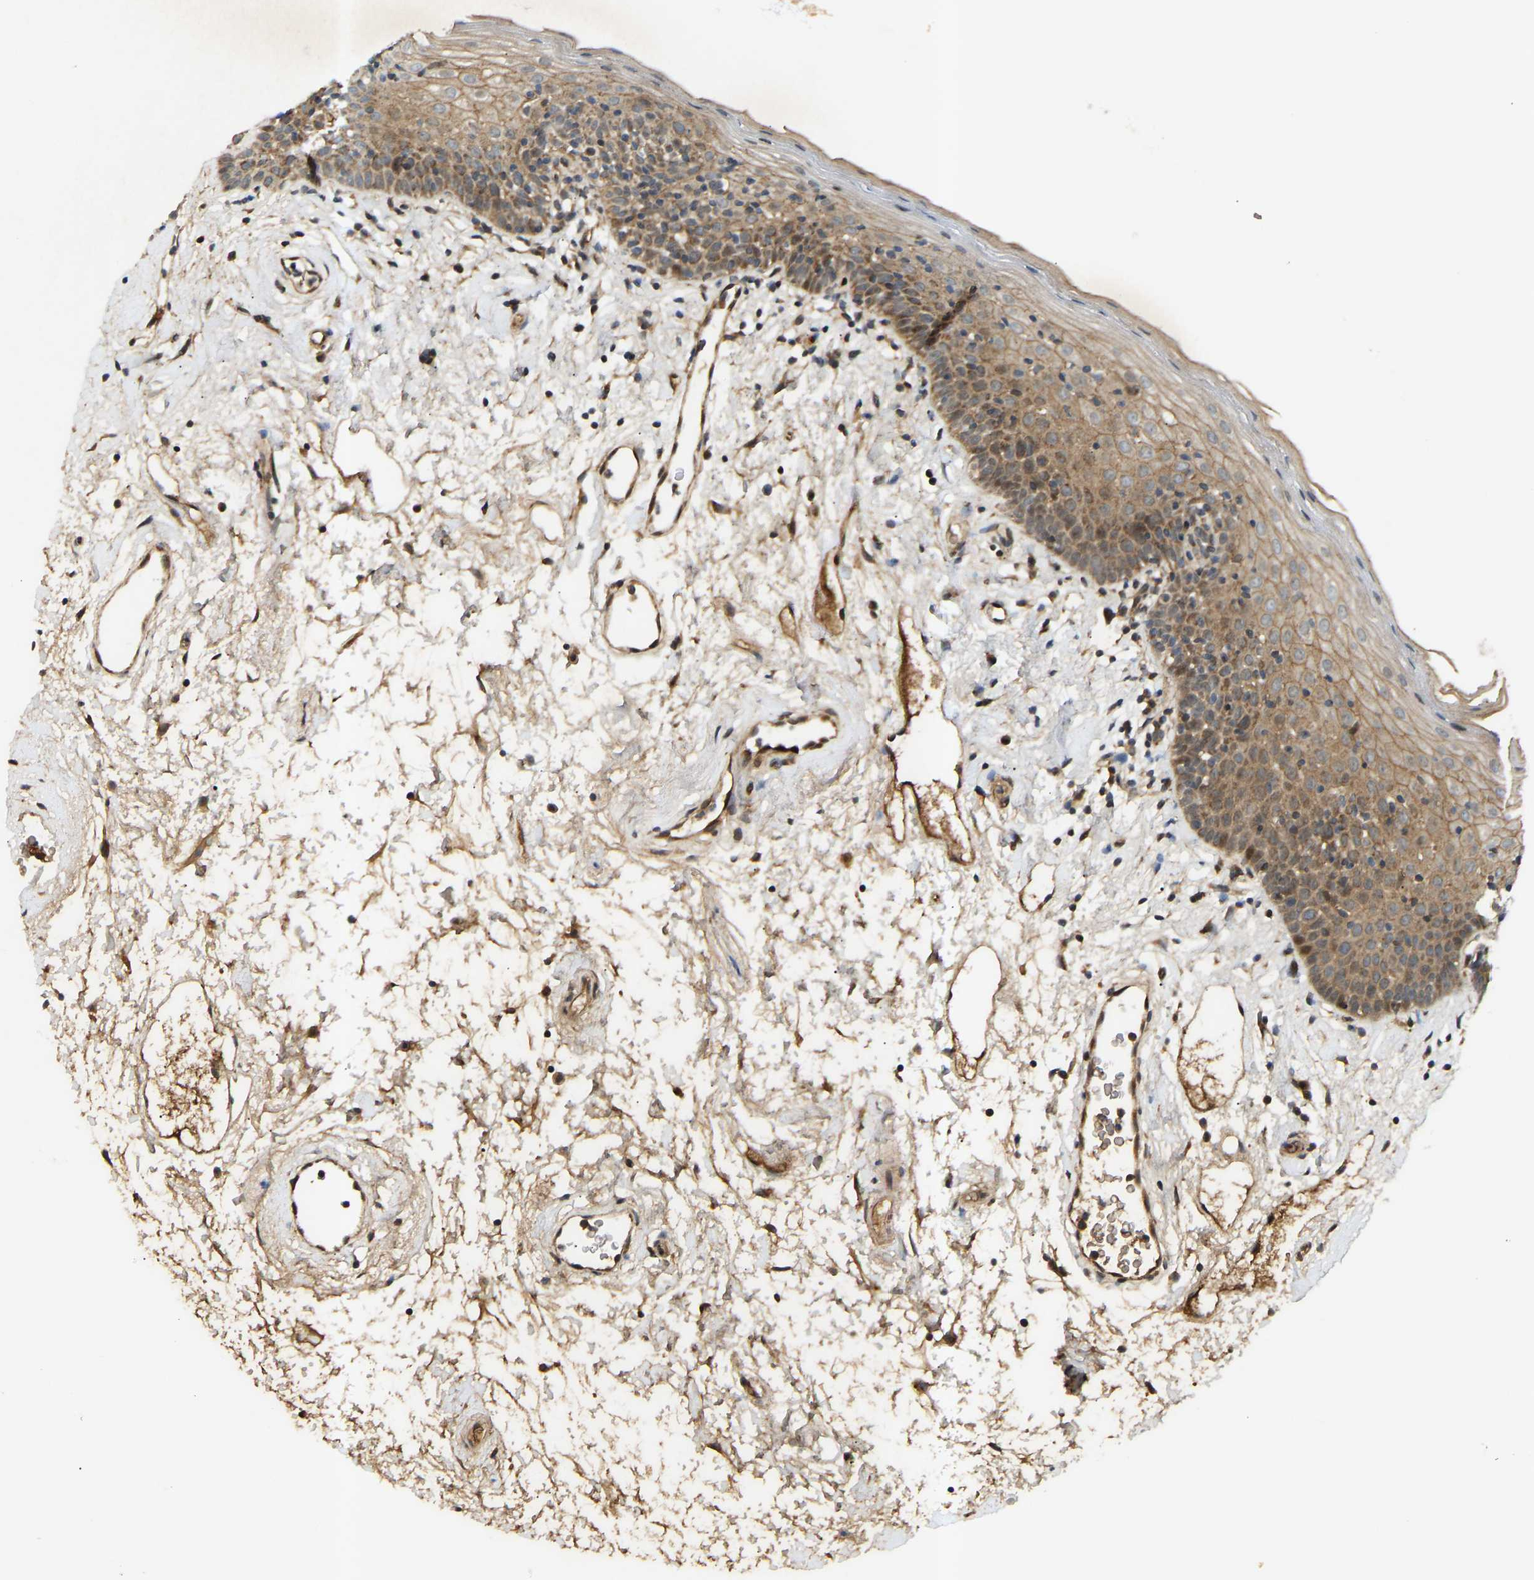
{"staining": {"intensity": "moderate", "quantity": ">75%", "location": "cytoplasmic/membranous"}, "tissue": "oral mucosa", "cell_type": "Squamous epithelial cells", "image_type": "normal", "snomed": [{"axis": "morphology", "description": "Normal tissue, NOS"}, {"axis": "topography", "description": "Oral tissue"}], "caption": "Protein staining shows moderate cytoplasmic/membranous expression in approximately >75% of squamous epithelial cells in normal oral mucosa.", "gene": "ATP5MF", "patient": {"sex": "male", "age": 66}}